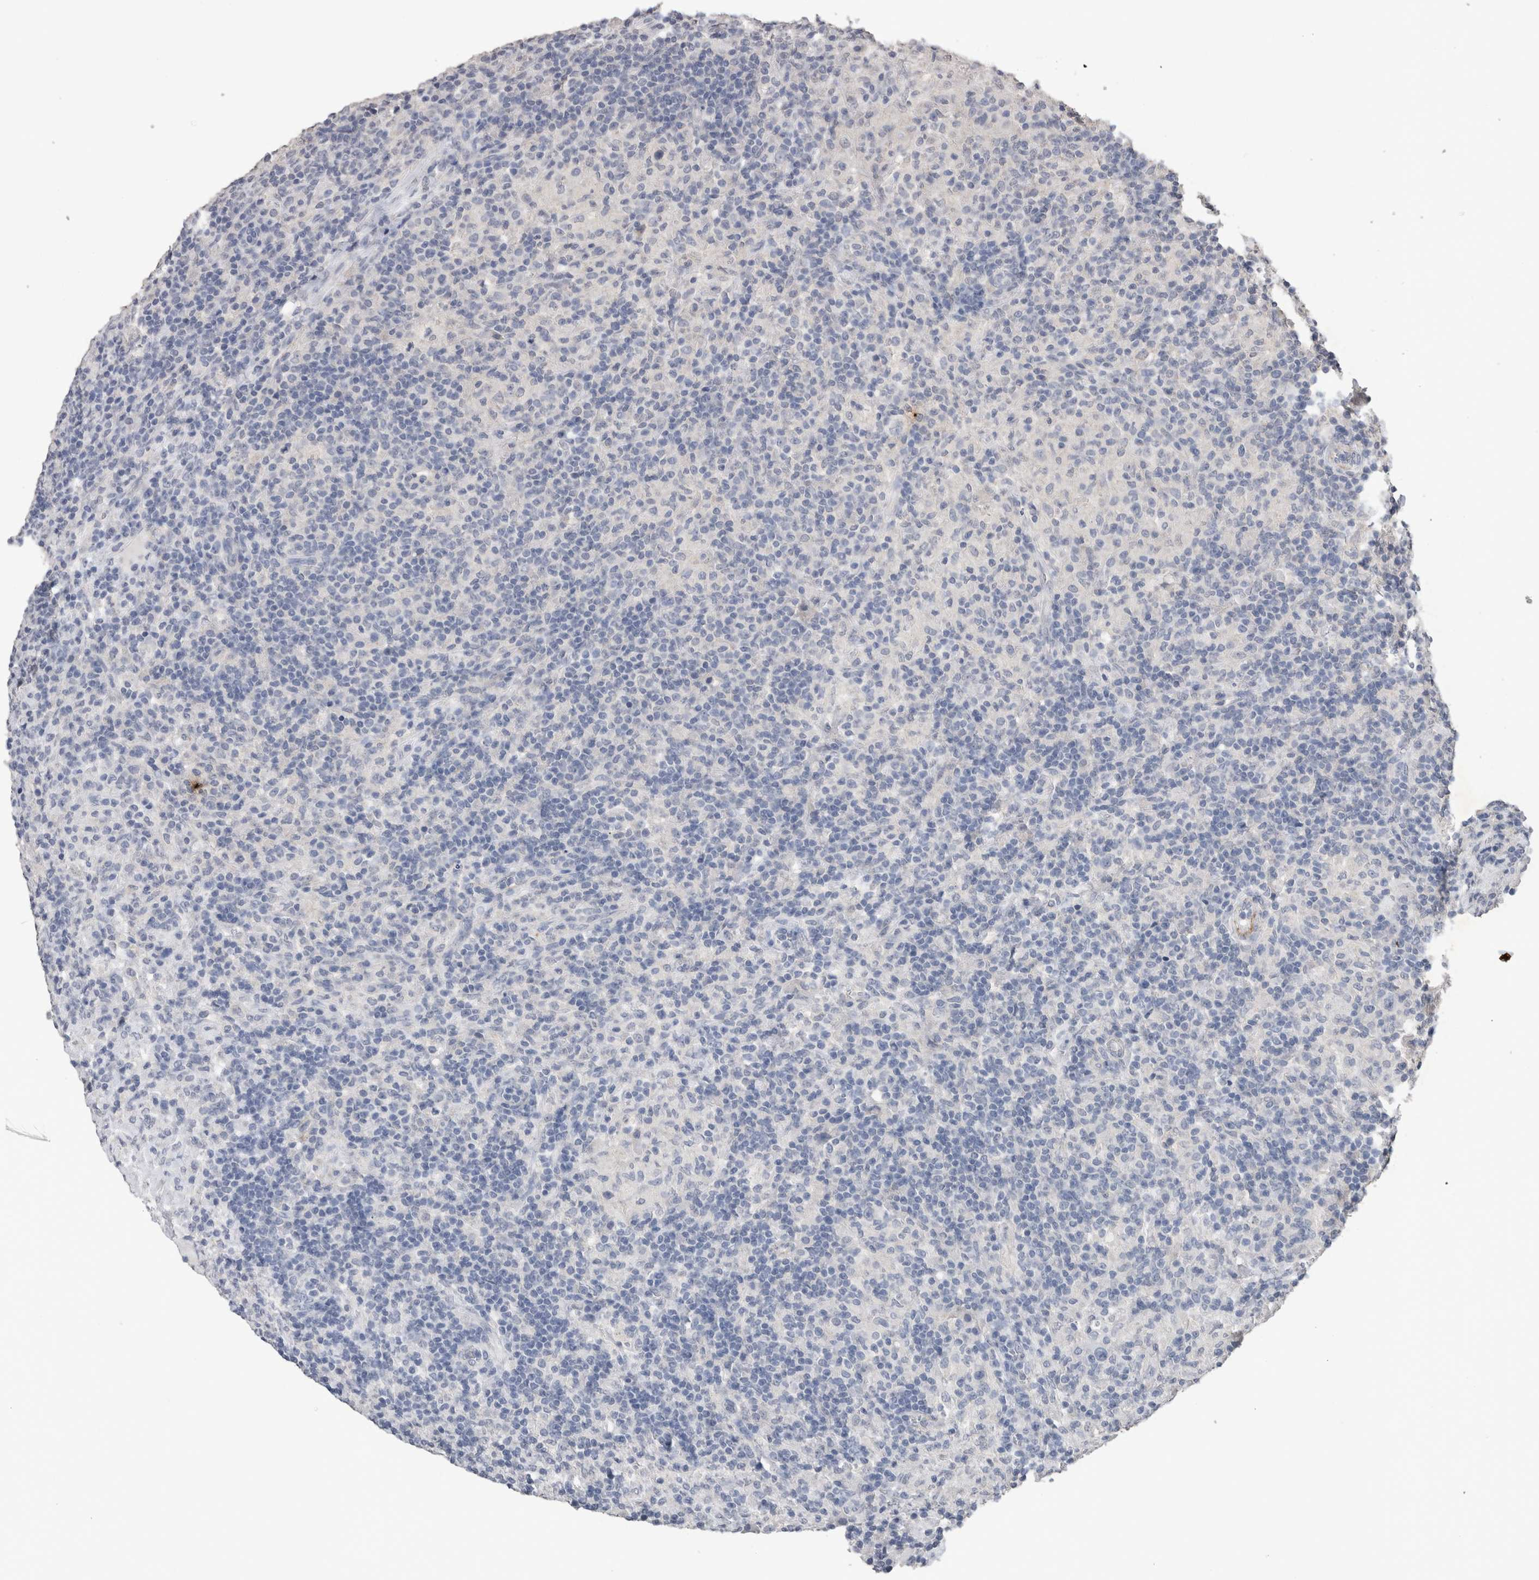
{"staining": {"intensity": "negative", "quantity": "none", "location": "none"}, "tissue": "lymphoma", "cell_type": "Tumor cells", "image_type": "cancer", "snomed": [{"axis": "morphology", "description": "Hodgkin's disease, NOS"}, {"axis": "topography", "description": "Lymph node"}], "caption": "Tumor cells show no significant positivity in Hodgkin's disease.", "gene": "CDH6", "patient": {"sex": "male", "age": 70}}